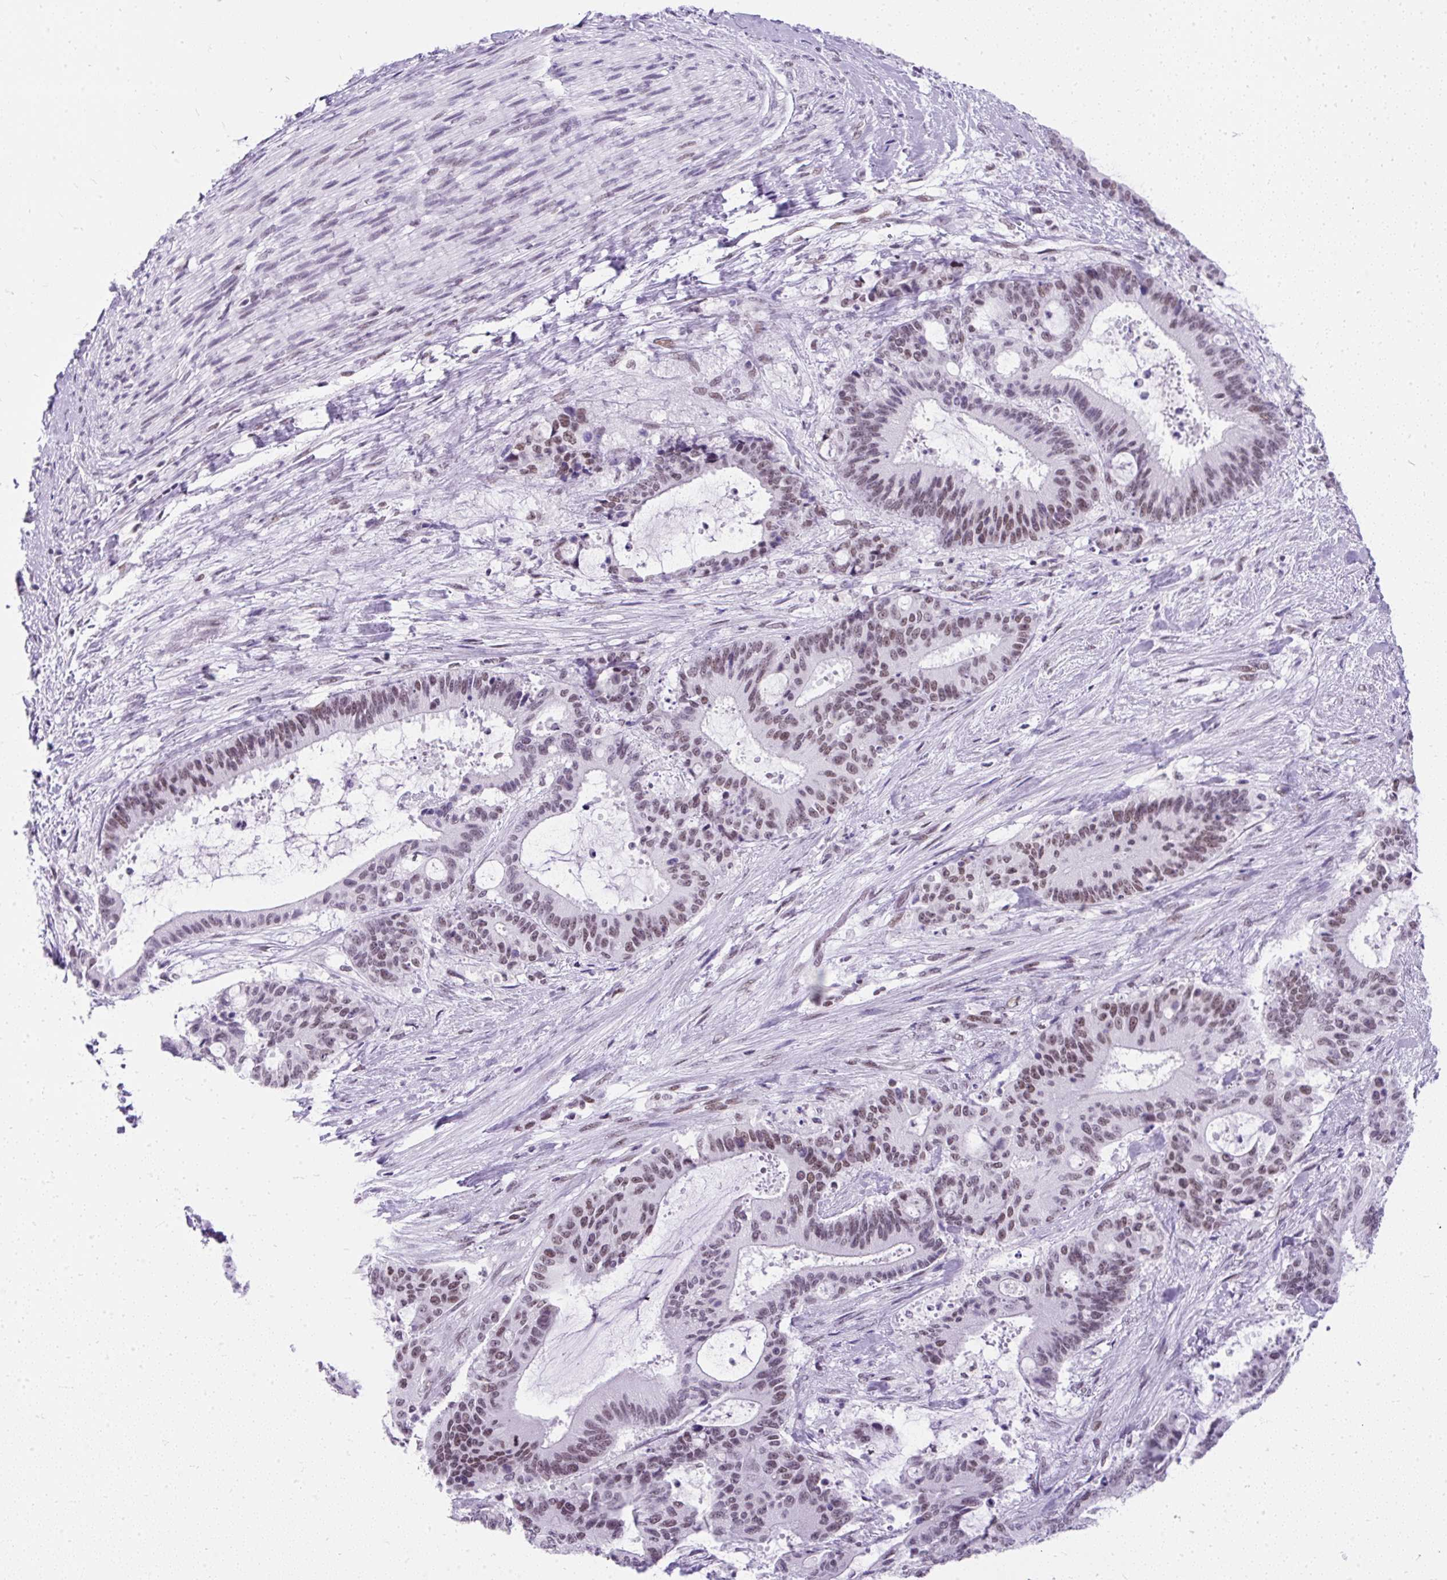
{"staining": {"intensity": "weak", "quantity": "25%-75%", "location": "nuclear"}, "tissue": "liver cancer", "cell_type": "Tumor cells", "image_type": "cancer", "snomed": [{"axis": "morphology", "description": "Normal tissue, NOS"}, {"axis": "morphology", "description": "Cholangiocarcinoma"}, {"axis": "topography", "description": "Liver"}, {"axis": "topography", "description": "Peripheral nerve tissue"}], "caption": "IHC micrograph of human liver cancer (cholangiocarcinoma) stained for a protein (brown), which exhibits low levels of weak nuclear staining in approximately 25%-75% of tumor cells.", "gene": "PLCXD2", "patient": {"sex": "female", "age": 73}}